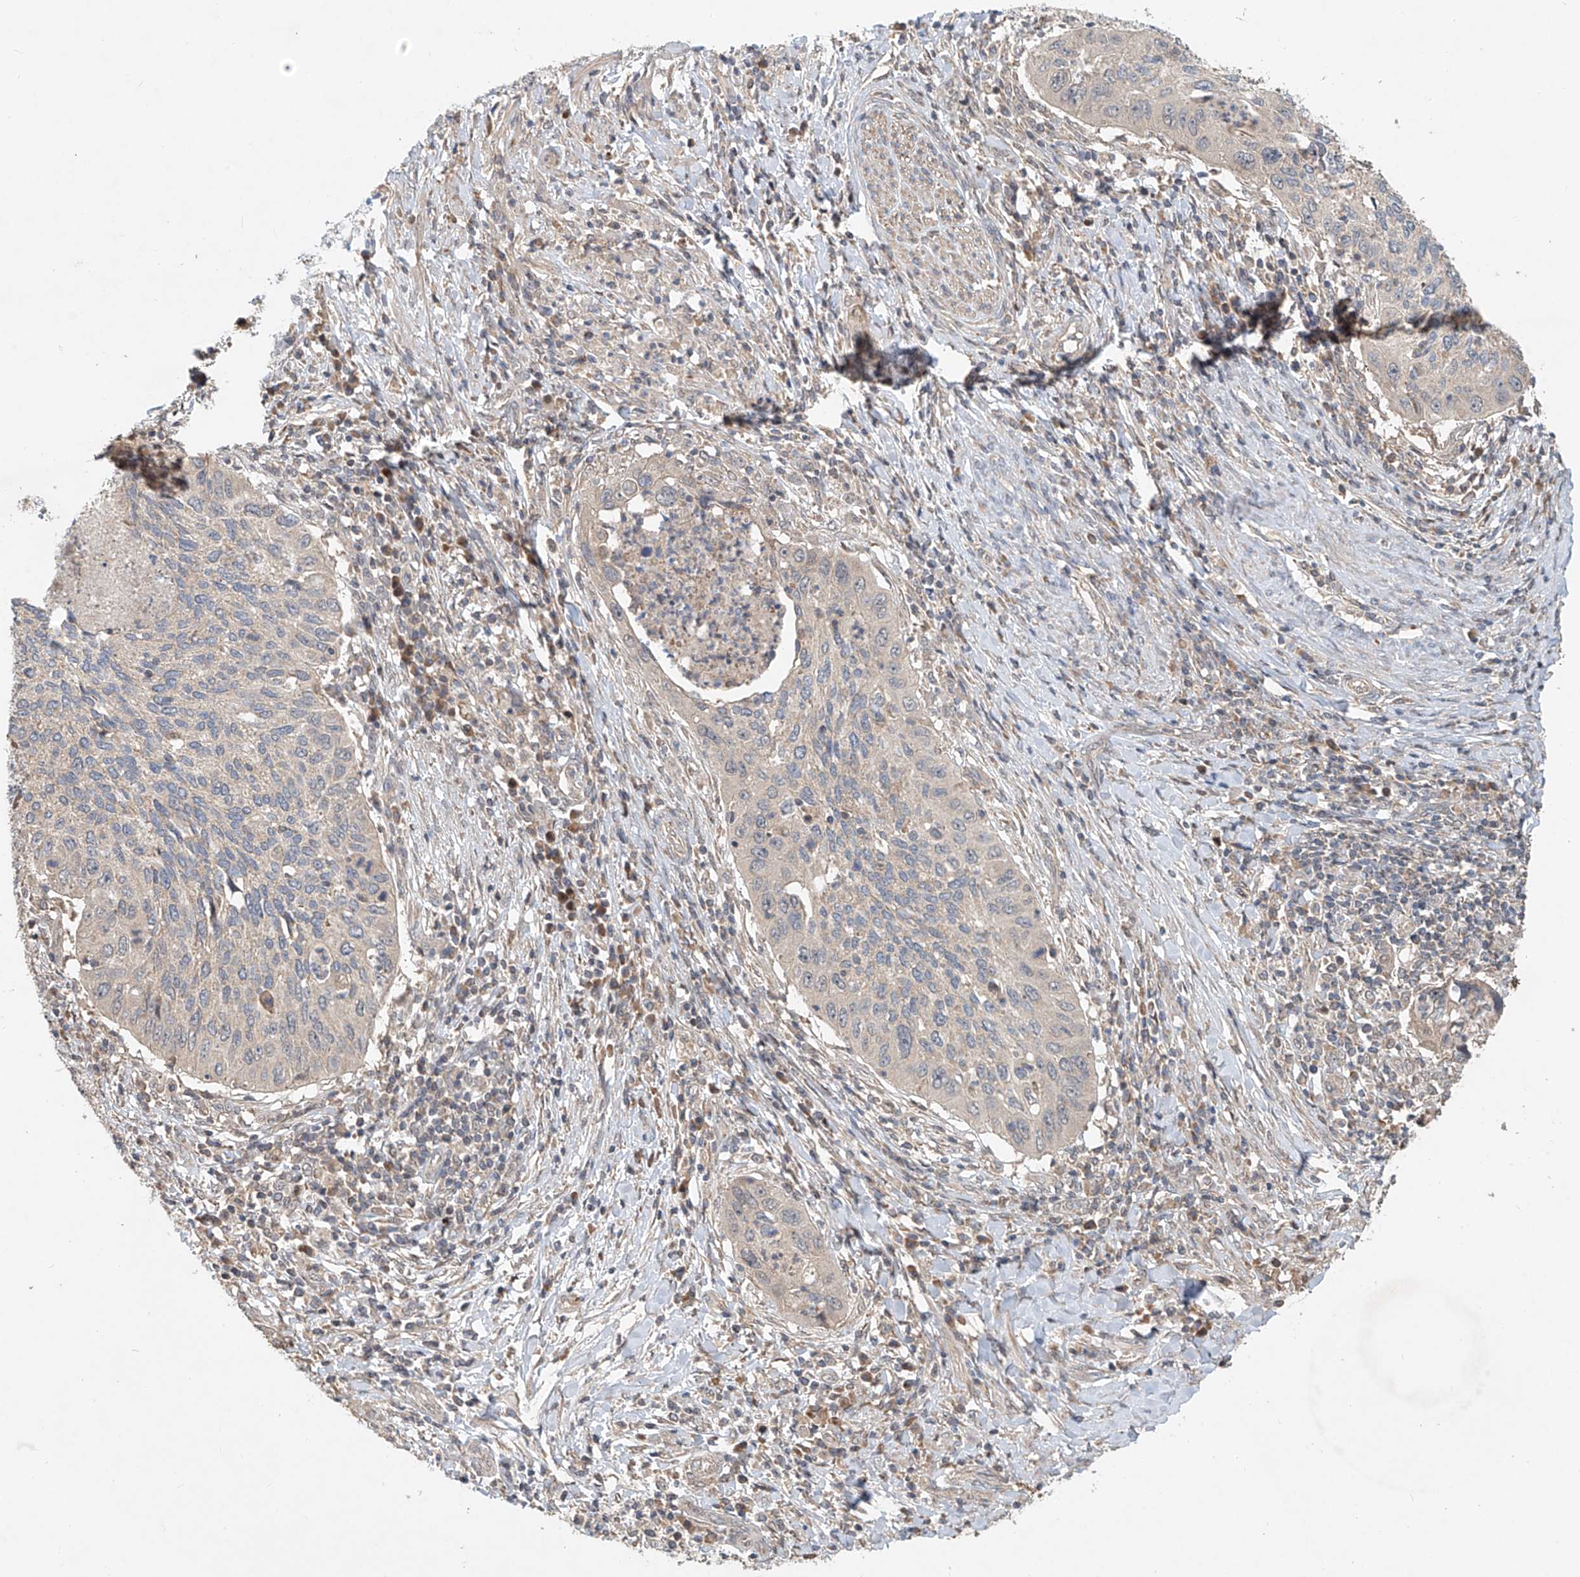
{"staining": {"intensity": "negative", "quantity": "none", "location": "none"}, "tissue": "cervical cancer", "cell_type": "Tumor cells", "image_type": "cancer", "snomed": [{"axis": "morphology", "description": "Squamous cell carcinoma, NOS"}, {"axis": "topography", "description": "Cervix"}], "caption": "Tumor cells show no significant expression in cervical squamous cell carcinoma.", "gene": "TMEM61", "patient": {"sex": "female", "age": 38}}